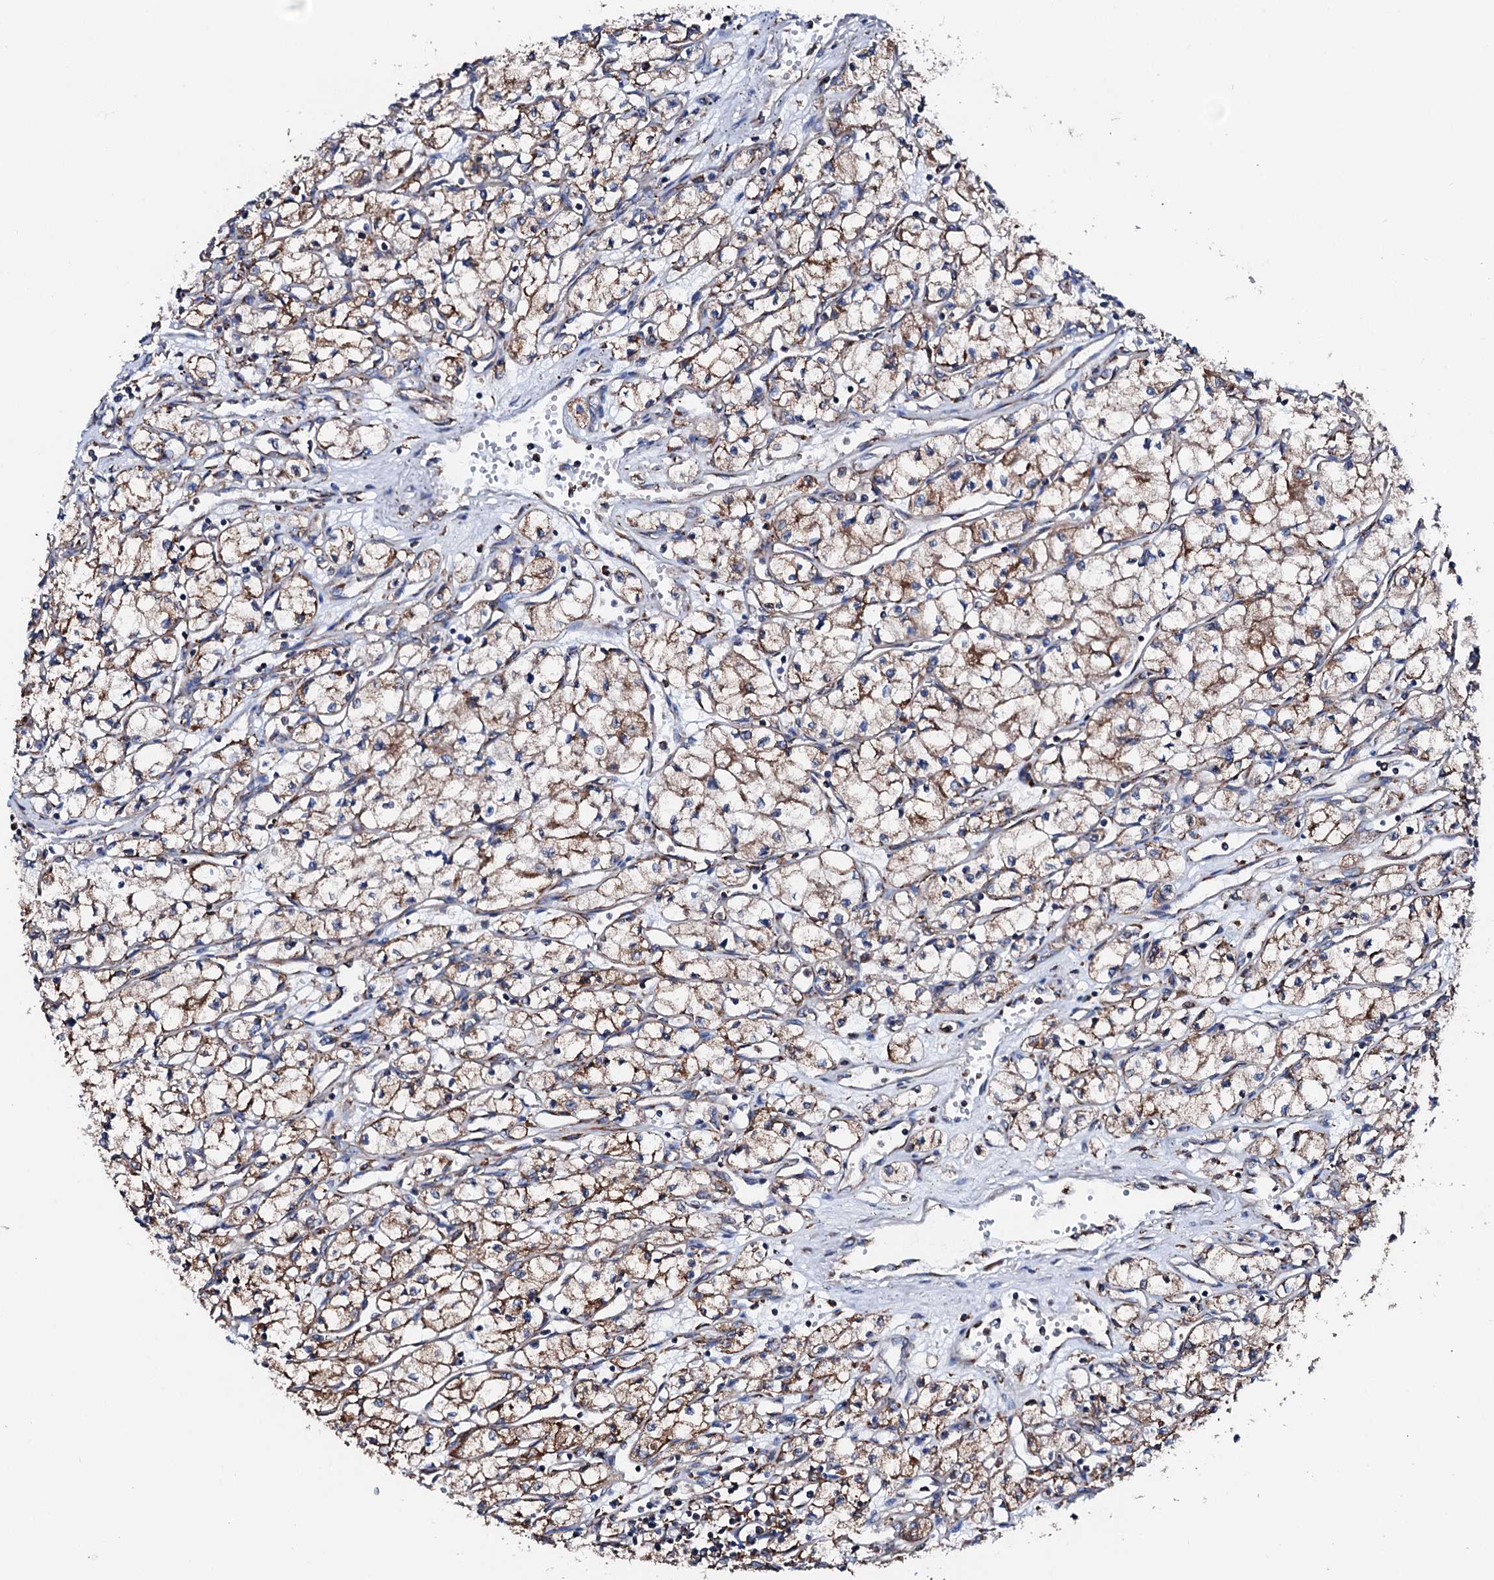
{"staining": {"intensity": "moderate", "quantity": ">75%", "location": "cytoplasmic/membranous"}, "tissue": "renal cancer", "cell_type": "Tumor cells", "image_type": "cancer", "snomed": [{"axis": "morphology", "description": "Adenocarcinoma, NOS"}, {"axis": "topography", "description": "Kidney"}], "caption": "Immunohistochemistry (IHC) histopathology image of neoplastic tissue: human adenocarcinoma (renal) stained using IHC exhibits medium levels of moderate protein expression localized specifically in the cytoplasmic/membranous of tumor cells, appearing as a cytoplasmic/membranous brown color.", "gene": "AMDHD1", "patient": {"sex": "male", "age": 59}}